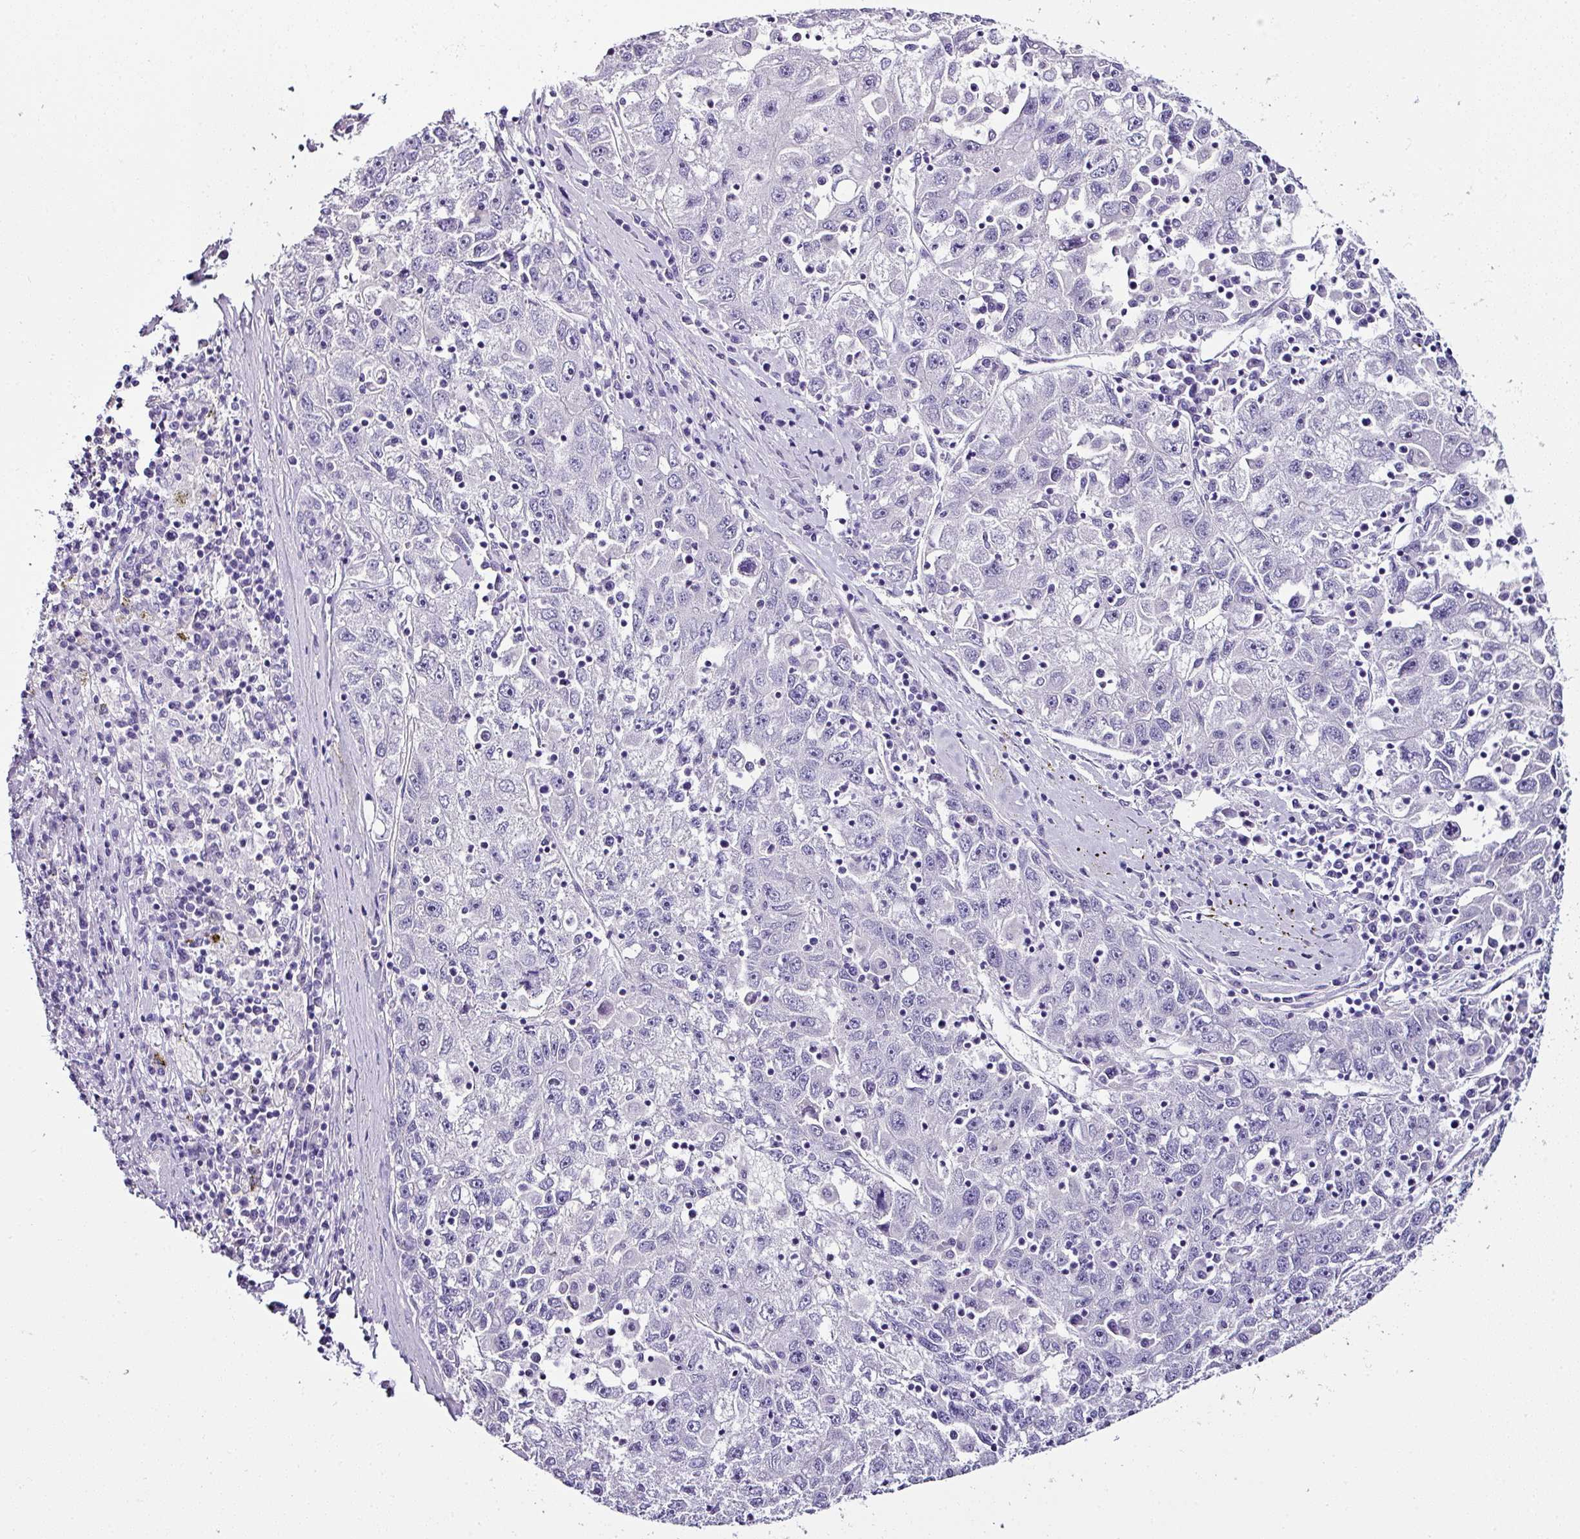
{"staining": {"intensity": "negative", "quantity": "none", "location": "none"}, "tissue": "liver cancer", "cell_type": "Tumor cells", "image_type": "cancer", "snomed": [{"axis": "morphology", "description": "Carcinoma, Hepatocellular, NOS"}, {"axis": "topography", "description": "Liver"}], "caption": "The image displays no significant expression in tumor cells of liver cancer. (DAB immunohistochemistry (IHC) visualized using brightfield microscopy, high magnification).", "gene": "NAPSA", "patient": {"sex": "male", "age": 49}}